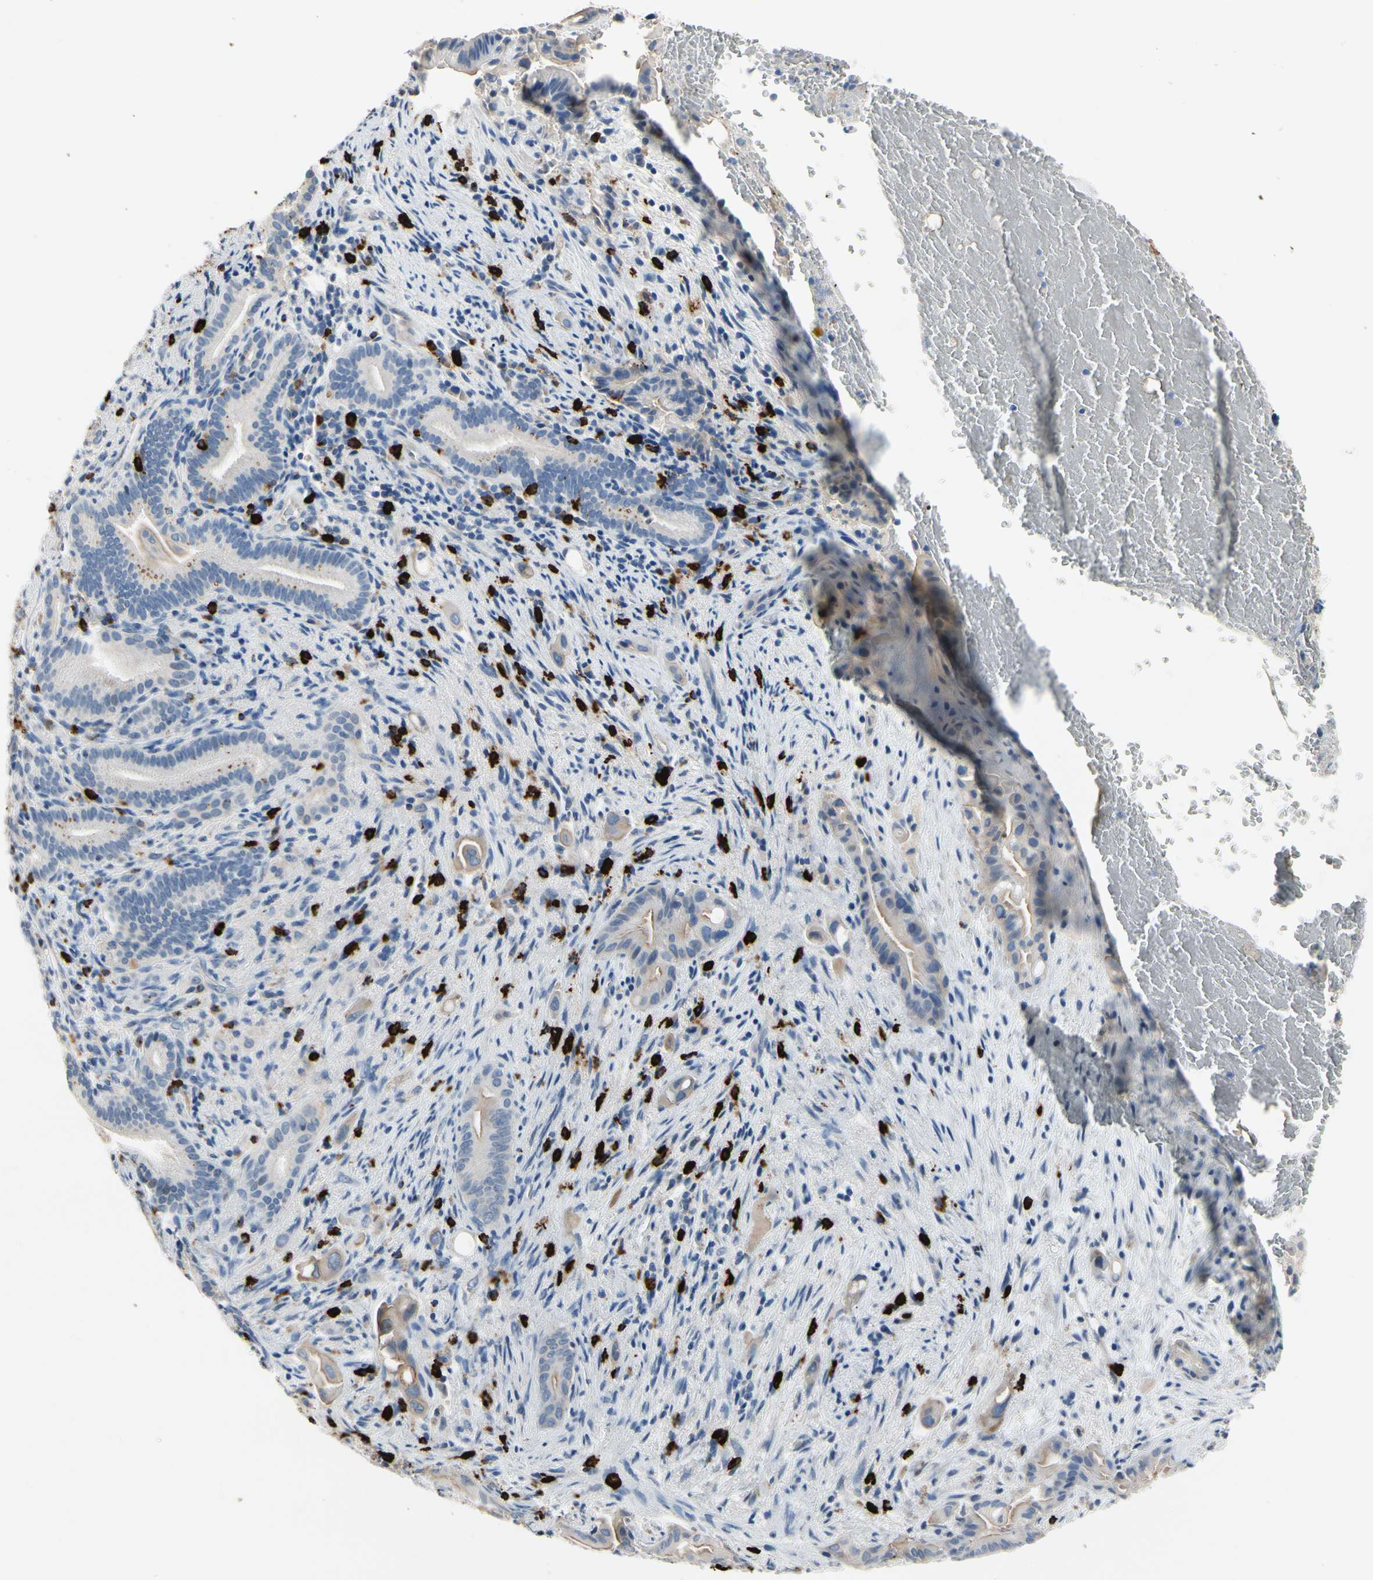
{"staining": {"intensity": "negative", "quantity": "none", "location": "none"}, "tissue": "liver cancer", "cell_type": "Tumor cells", "image_type": "cancer", "snomed": [{"axis": "morphology", "description": "Cholangiocarcinoma"}, {"axis": "topography", "description": "Liver"}], "caption": "Tumor cells are negative for protein expression in human liver cholangiocarcinoma. The staining was performed using DAB (3,3'-diaminobenzidine) to visualize the protein expression in brown, while the nuclei were stained in blue with hematoxylin (Magnification: 20x).", "gene": "CPA3", "patient": {"sex": "female", "age": 68}}